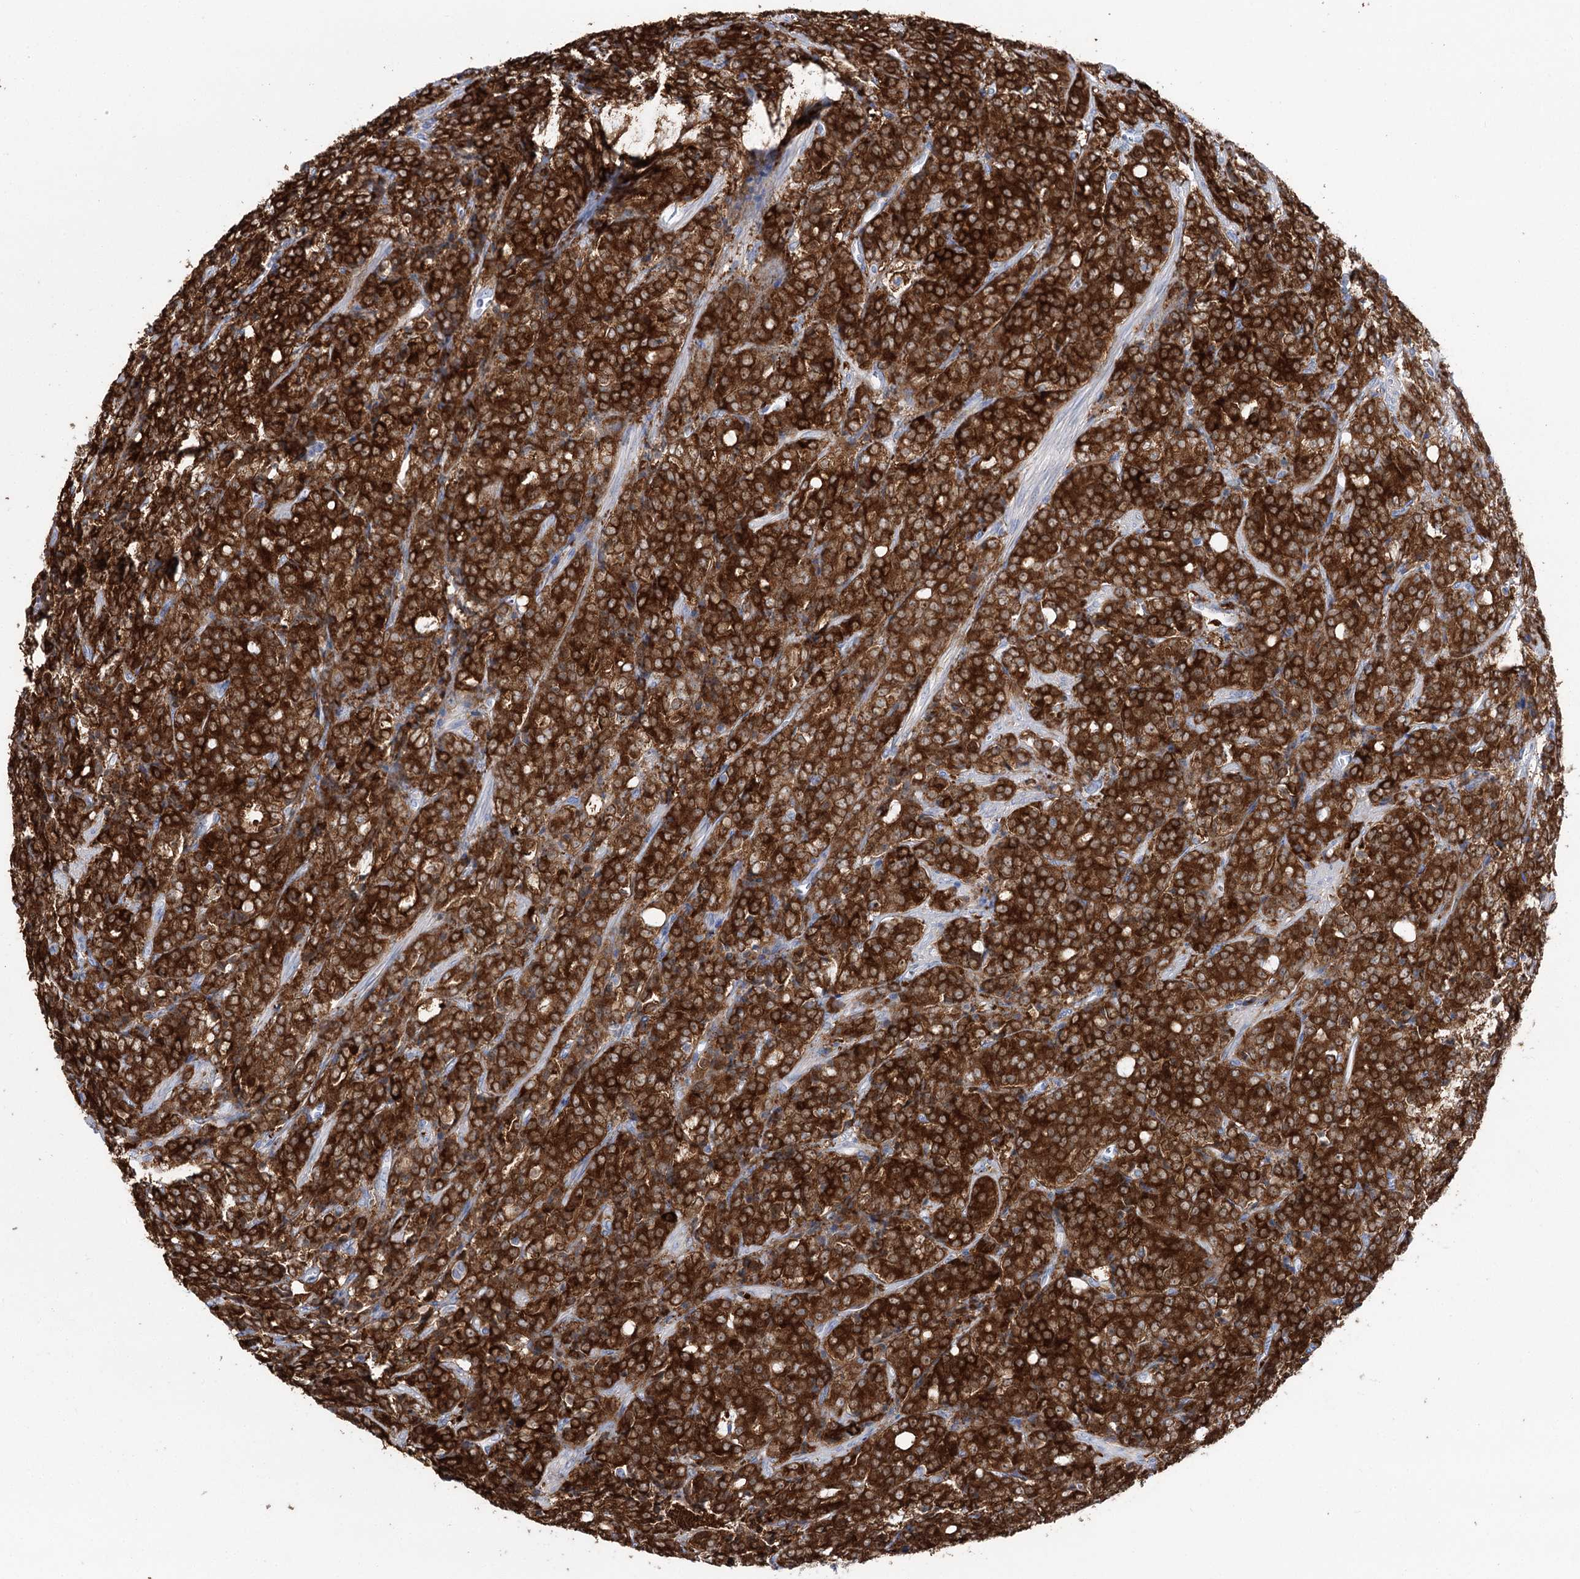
{"staining": {"intensity": "strong", "quantity": ">75%", "location": "cytoplasmic/membranous"}, "tissue": "prostate cancer", "cell_type": "Tumor cells", "image_type": "cancer", "snomed": [{"axis": "morphology", "description": "Adenocarcinoma, High grade"}, {"axis": "topography", "description": "Prostate"}], "caption": "Immunohistochemistry (IHC) photomicrograph of neoplastic tissue: human adenocarcinoma (high-grade) (prostate) stained using immunohistochemistry (IHC) shows high levels of strong protein expression localized specifically in the cytoplasmic/membranous of tumor cells, appearing as a cytoplasmic/membranous brown color.", "gene": "UGDH", "patient": {"sex": "male", "age": 62}}